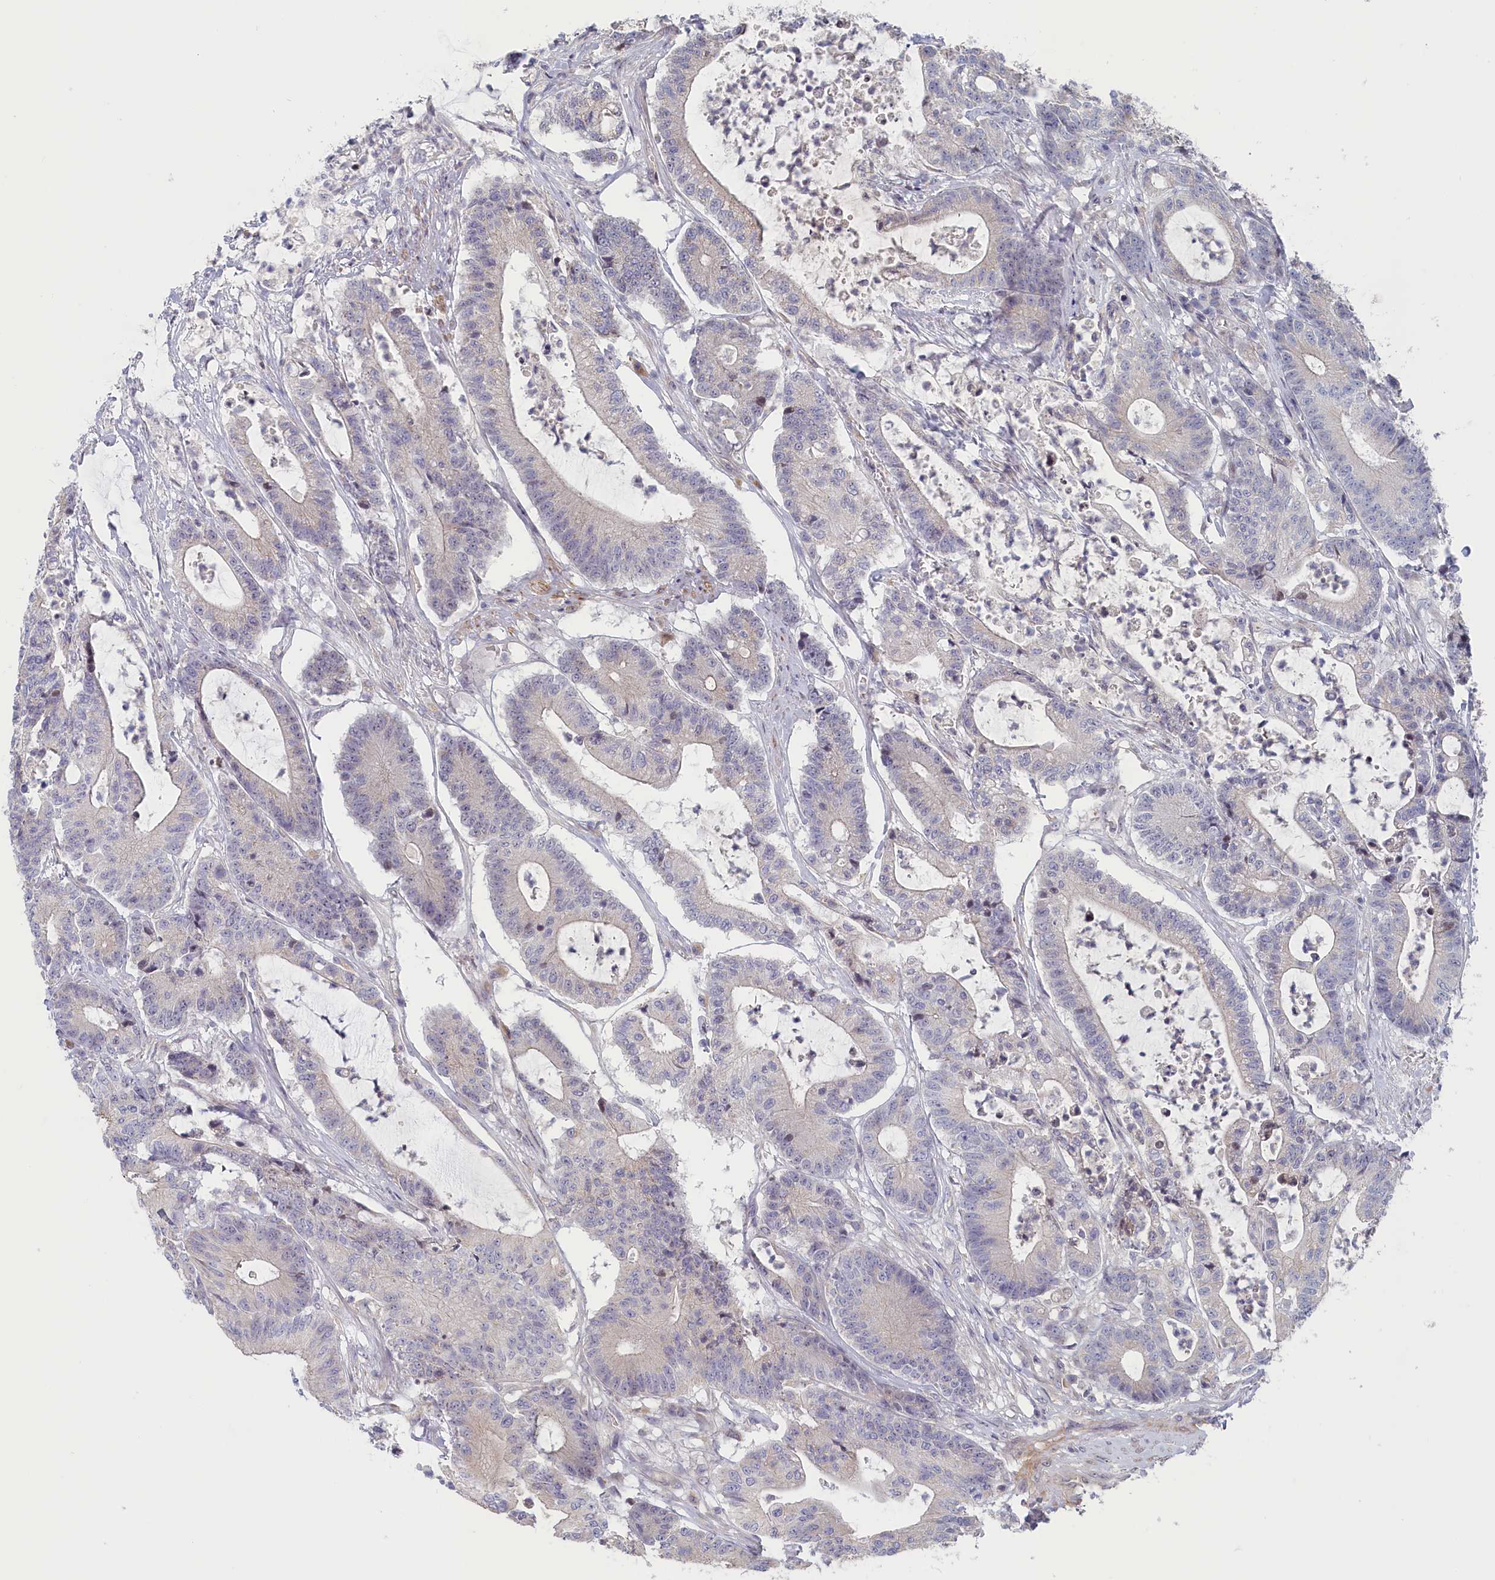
{"staining": {"intensity": "negative", "quantity": "none", "location": "none"}, "tissue": "colorectal cancer", "cell_type": "Tumor cells", "image_type": "cancer", "snomed": [{"axis": "morphology", "description": "Adenocarcinoma, NOS"}, {"axis": "topography", "description": "Colon"}], "caption": "The photomicrograph exhibits no significant positivity in tumor cells of colorectal cancer (adenocarcinoma).", "gene": "INTS4", "patient": {"sex": "female", "age": 84}}